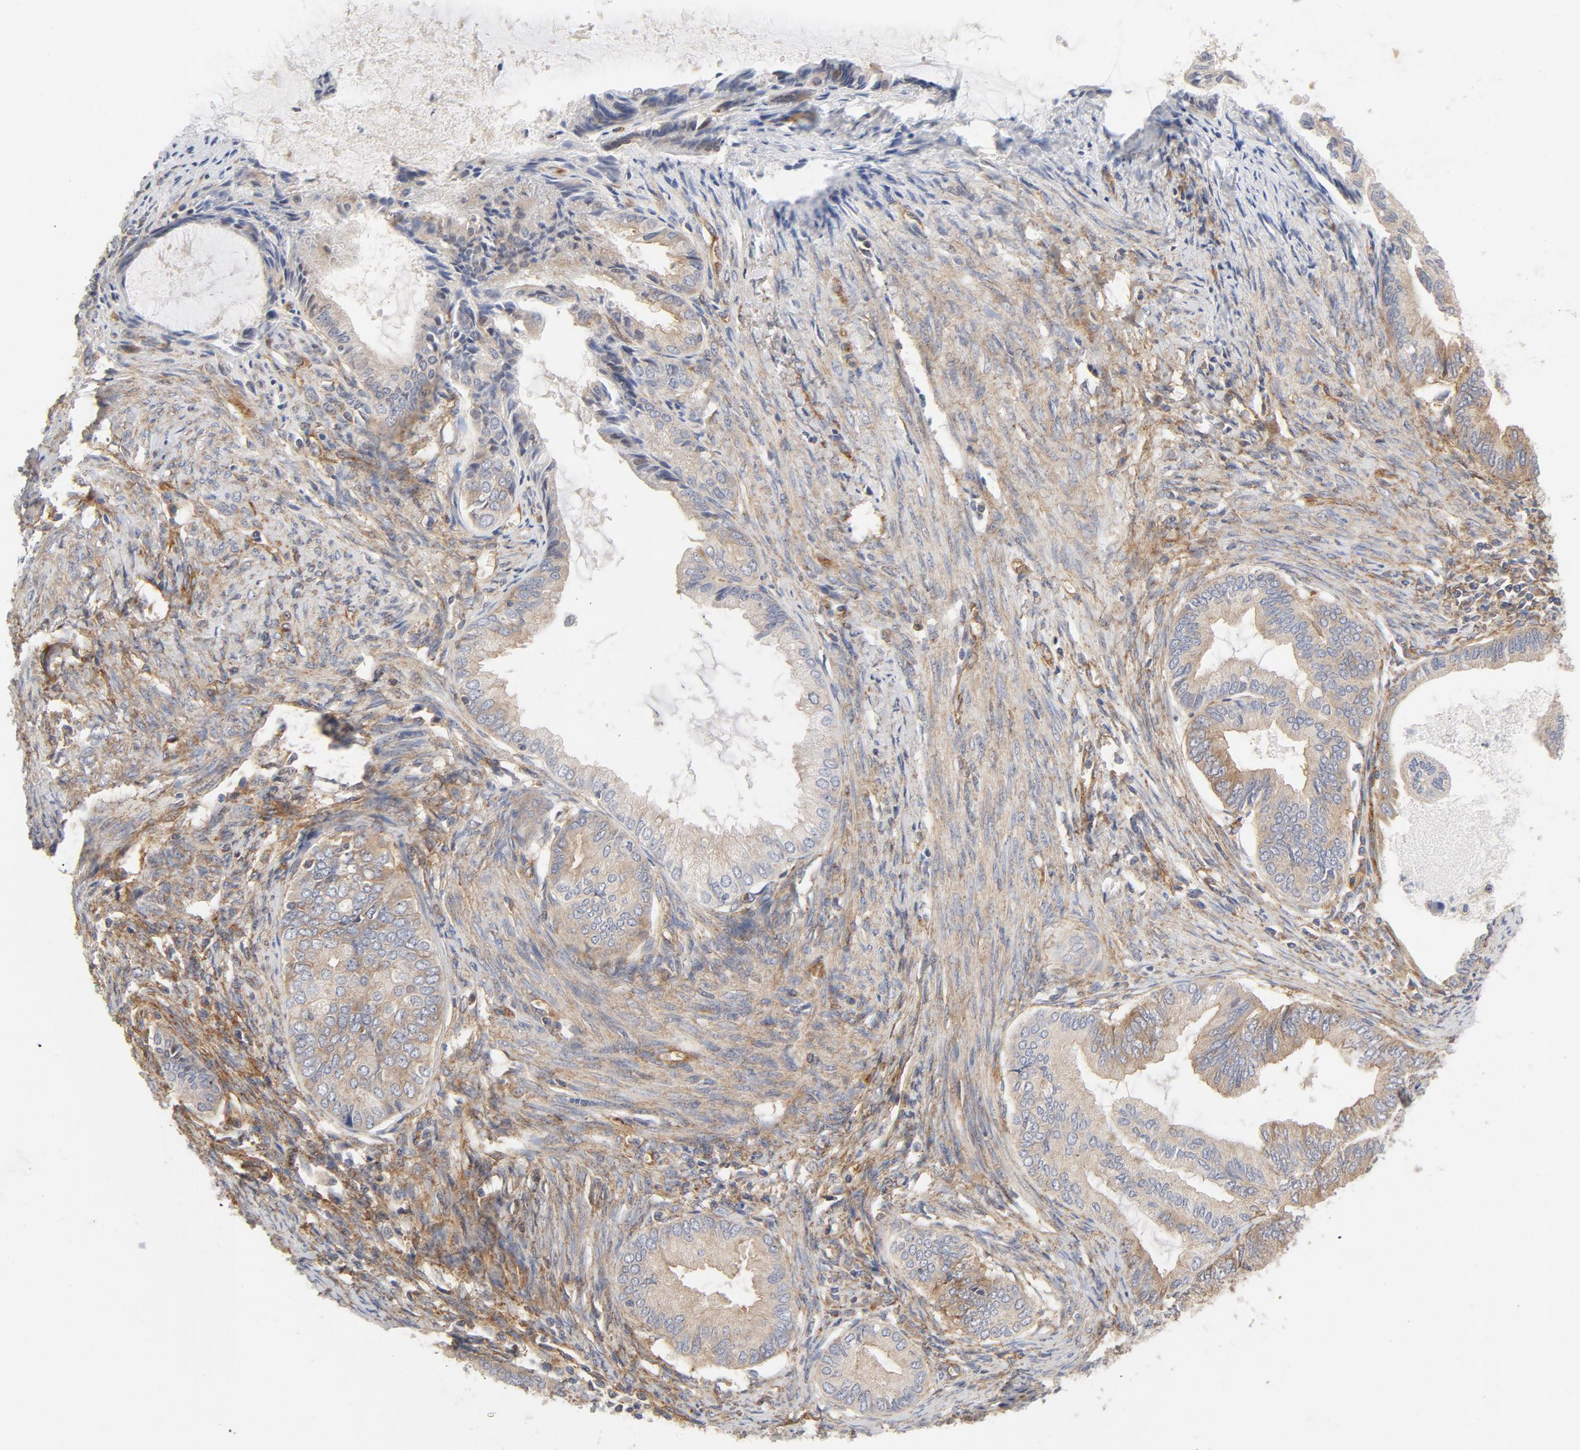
{"staining": {"intensity": "moderate", "quantity": "25%-75%", "location": "cytoplasmic/membranous"}, "tissue": "endometrial cancer", "cell_type": "Tumor cells", "image_type": "cancer", "snomed": [{"axis": "morphology", "description": "Adenocarcinoma, NOS"}, {"axis": "topography", "description": "Endometrium"}], "caption": "An immunohistochemistry histopathology image of neoplastic tissue is shown. Protein staining in brown labels moderate cytoplasmic/membranous positivity in endometrial cancer within tumor cells.", "gene": "AP2A1", "patient": {"sex": "female", "age": 86}}